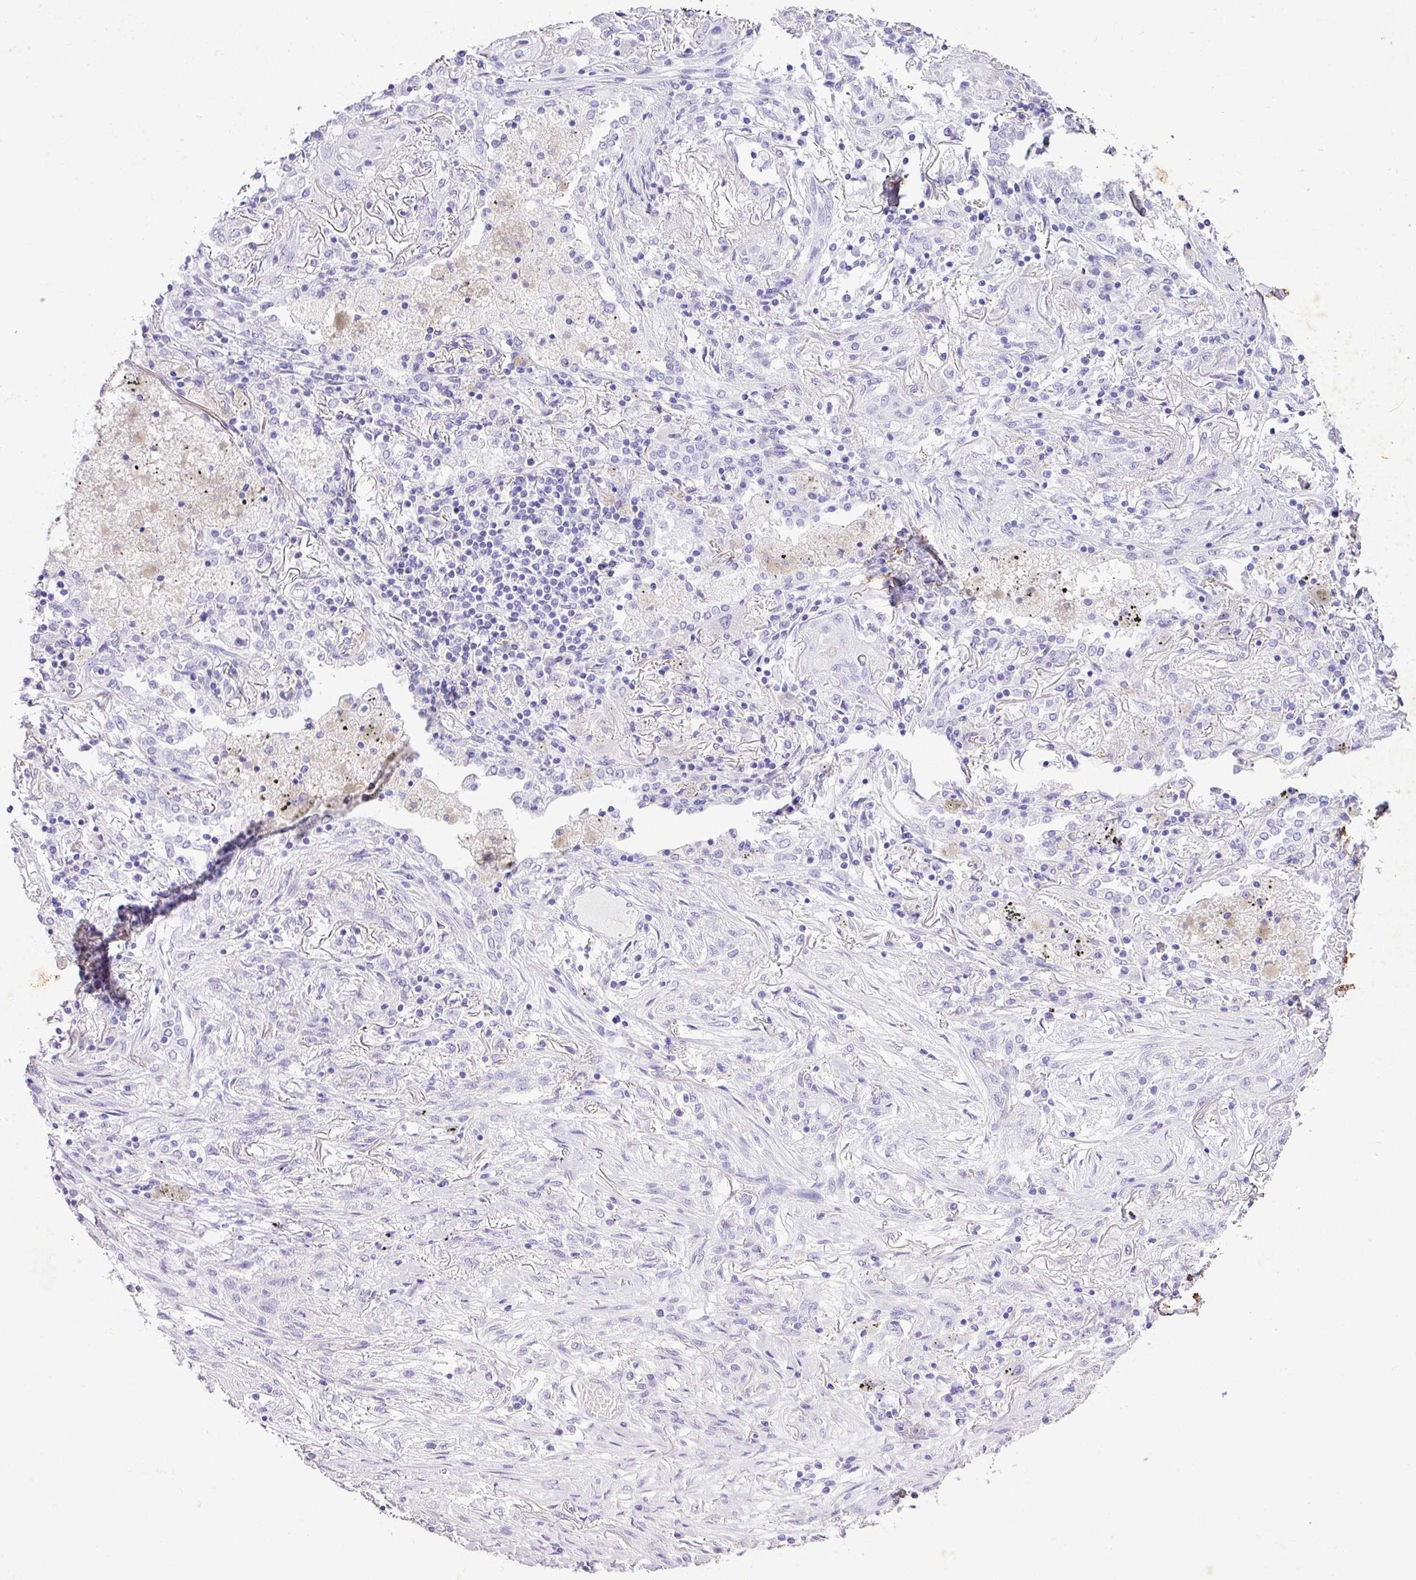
{"staining": {"intensity": "negative", "quantity": "none", "location": "none"}, "tissue": "lung cancer", "cell_type": "Tumor cells", "image_type": "cancer", "snomed": [{"axis": "morphology", "description": "Squamous cell carcinoma, NOS"}, {"axis": "topography", "description": "Lung"}], "caption": "Immunohistochemistry micrograph of neoplastic tissue: lung squamous cell carcinoma stained with DAB (3,3'-diaminobenzidine) exhibits no significant protein expression in tumor cells.", "gene": "KCNJ11", "patient": {"sex": "female", "age": 47}}